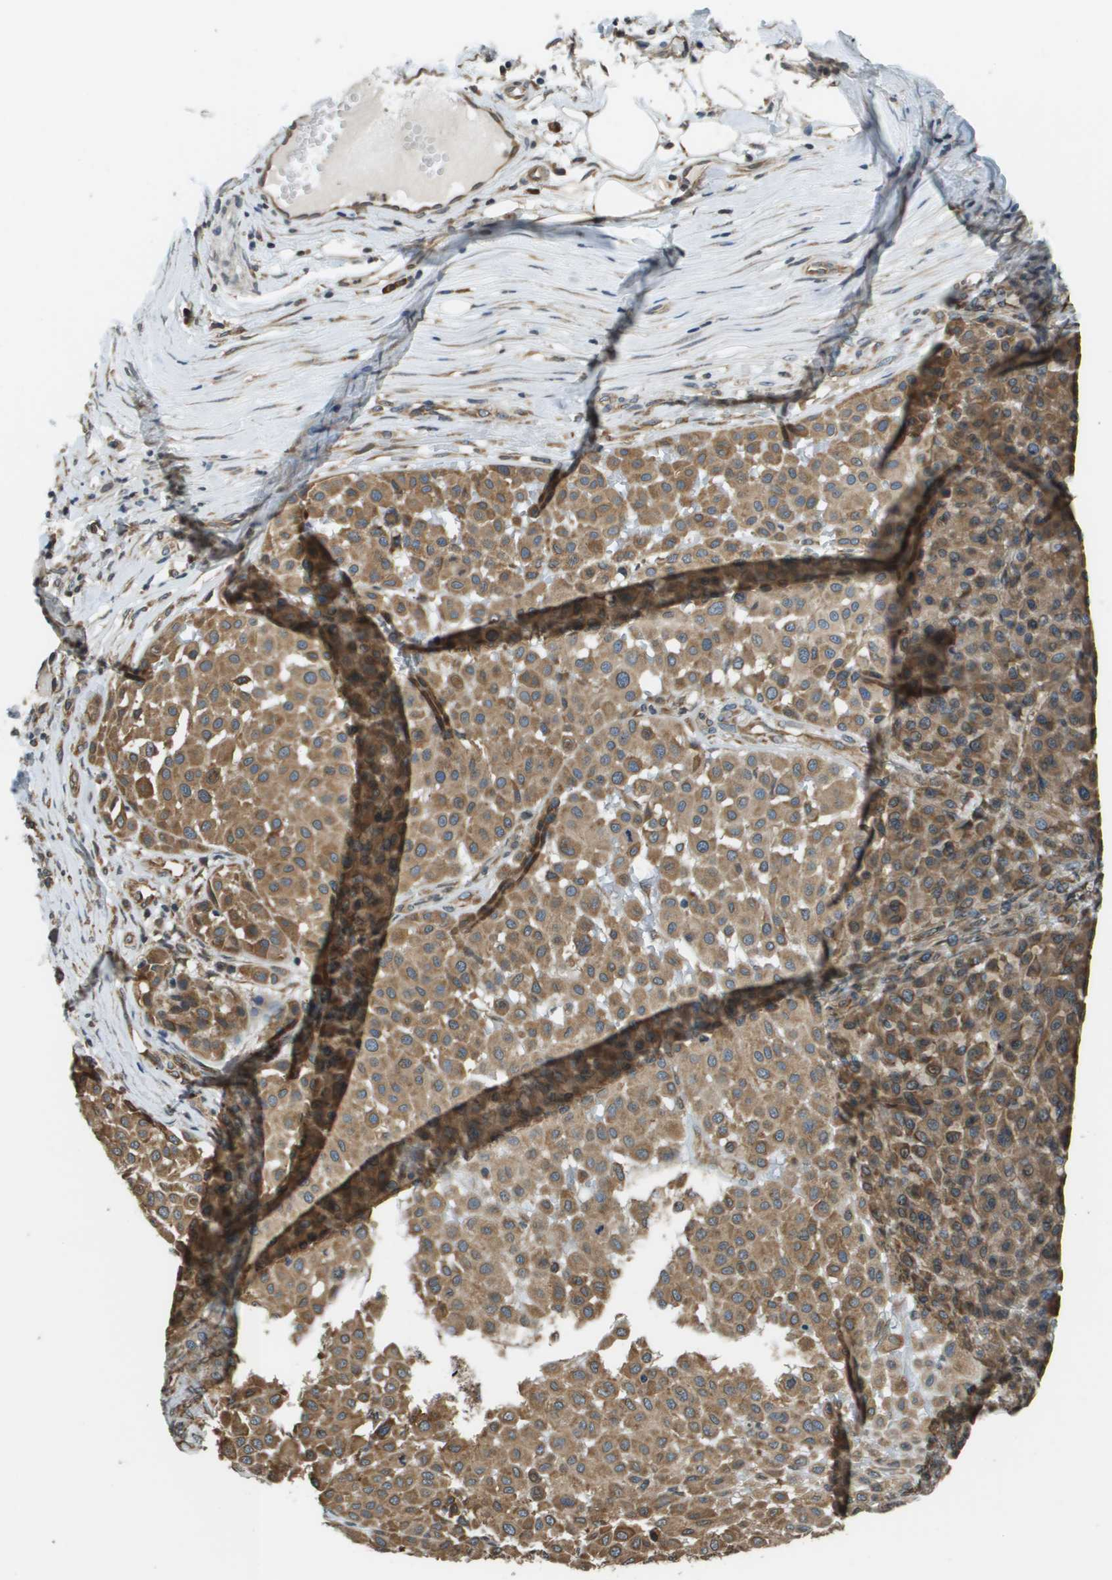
{"staining": {"intensity": "moderate", "quantity": ">75%", "location": "cytoplasmic/membranous"}, "tissue": "melanoma", "cell_type": "Tumor cells", "image_type": "cancer", "snomed": [{"axis": "morphology", "description": "Malignant melanoma, Metastatic site"}, {"axis": "topography", "description": "Soft tissue"}], "caption": "Immunohistochemistry (IHC) (DAB (3,3'-diaminobenzidine)) staining of malignant melanoma (metastatic site) displays moderate cytoplasmic/membranous protein staining in about >75% of tumor cells.", "gene": "SEC62", "patient": {"sex": "male", "age": 41}}